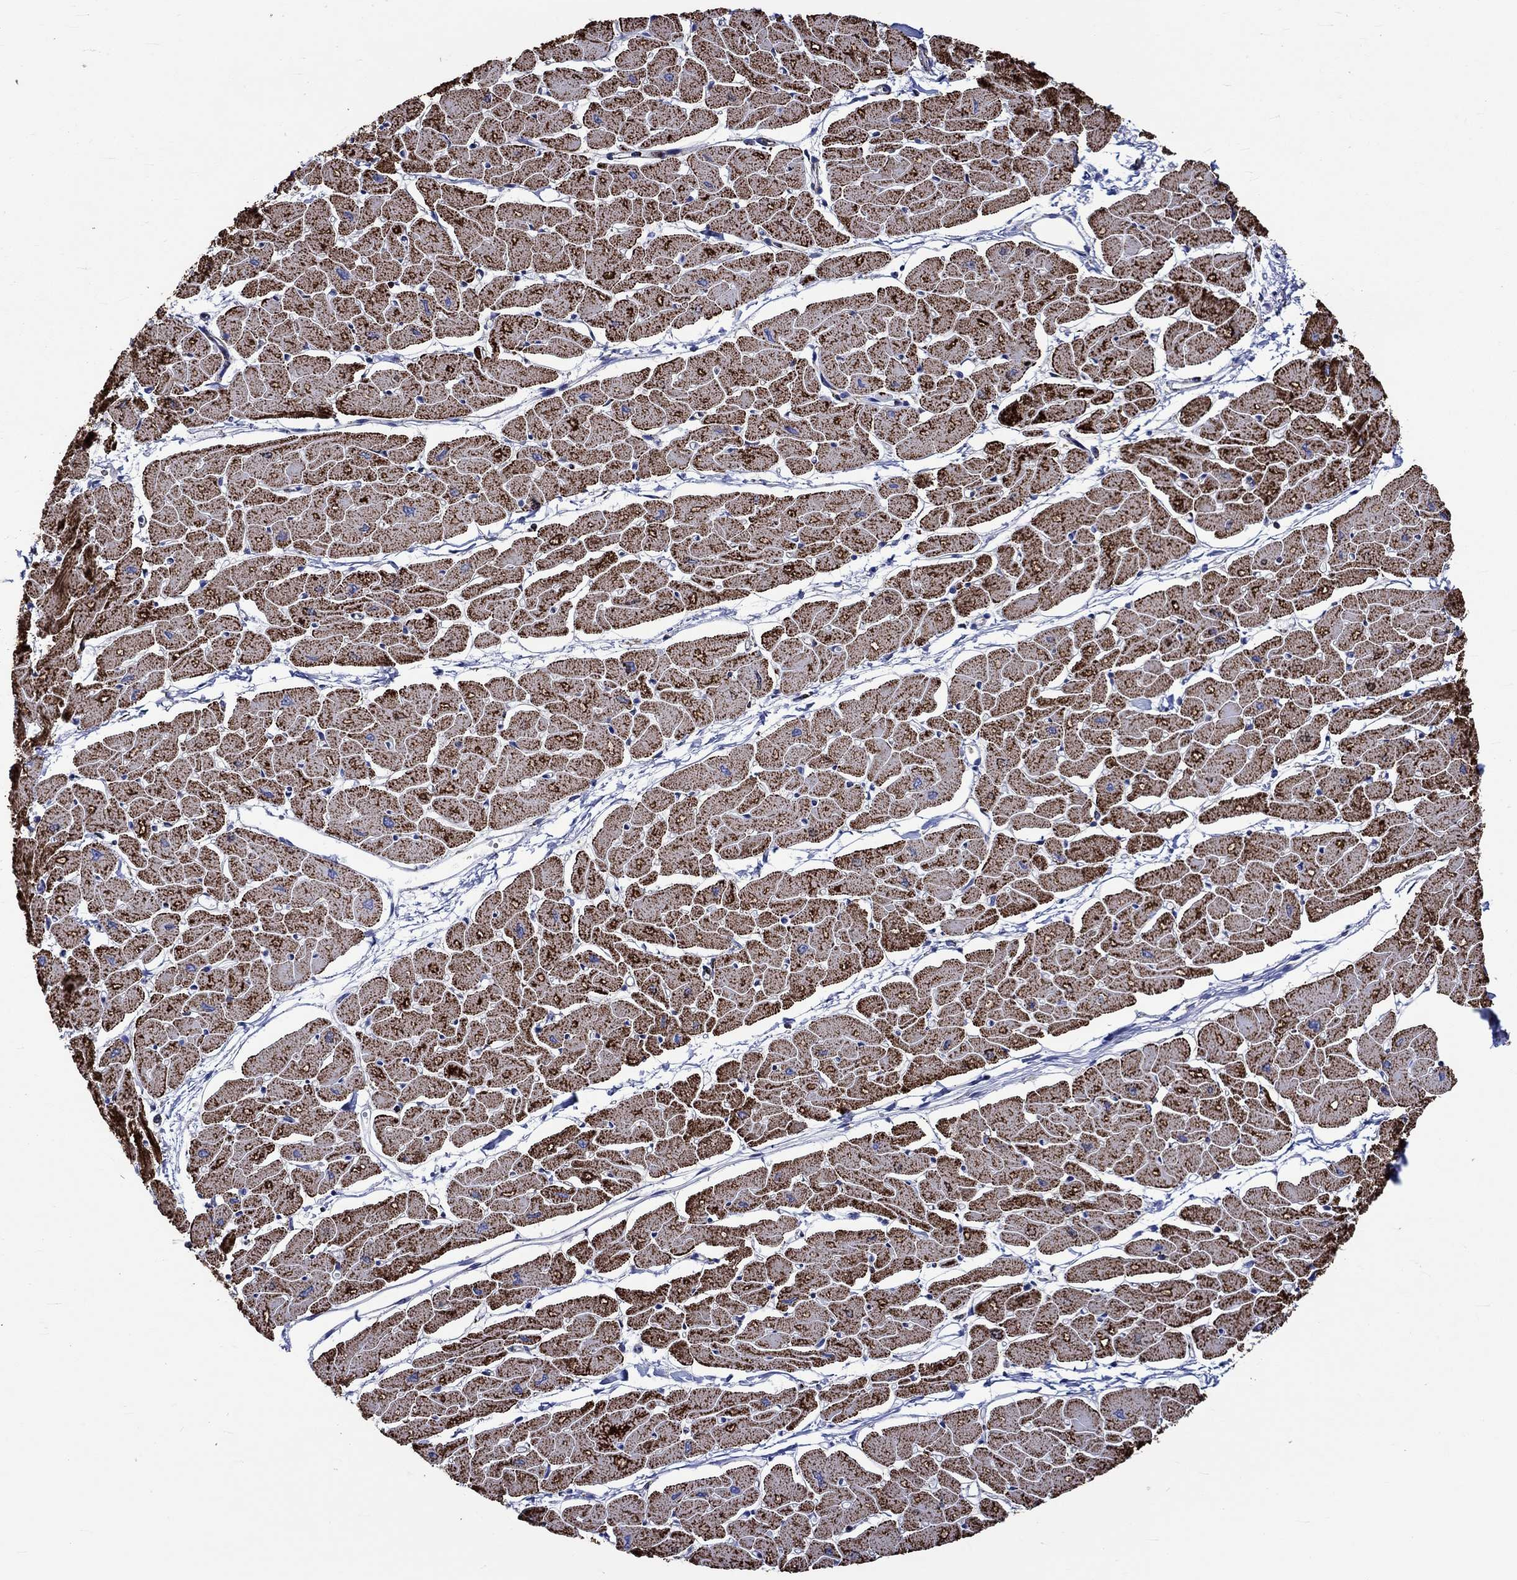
{"staining": {"intensity": "strong", "quantity": ">75%", "location": "cytoplasmic/membranous"}, "tissue": "heart muscle", "cell_type": "Cardiomyocytes", "image_type": "normal", "snomed": [{"axis": "morphology", "description": "Normal tissue, NOS"}, {"axis": "topography", "description": "Heart"}], "caption": "High-magnification brightfield microscopy of normal heart muscle stained with DAB (3,3'-diaminobenzidine) (brown) and counterstained with hematoxylin (blue). cardiomyocytes exhibit strong cytoplasmic/membranous expression is identified in approximately>75% of cells.", "gene": "RCE1", "patient": {"sex": "male", "age": 57}}